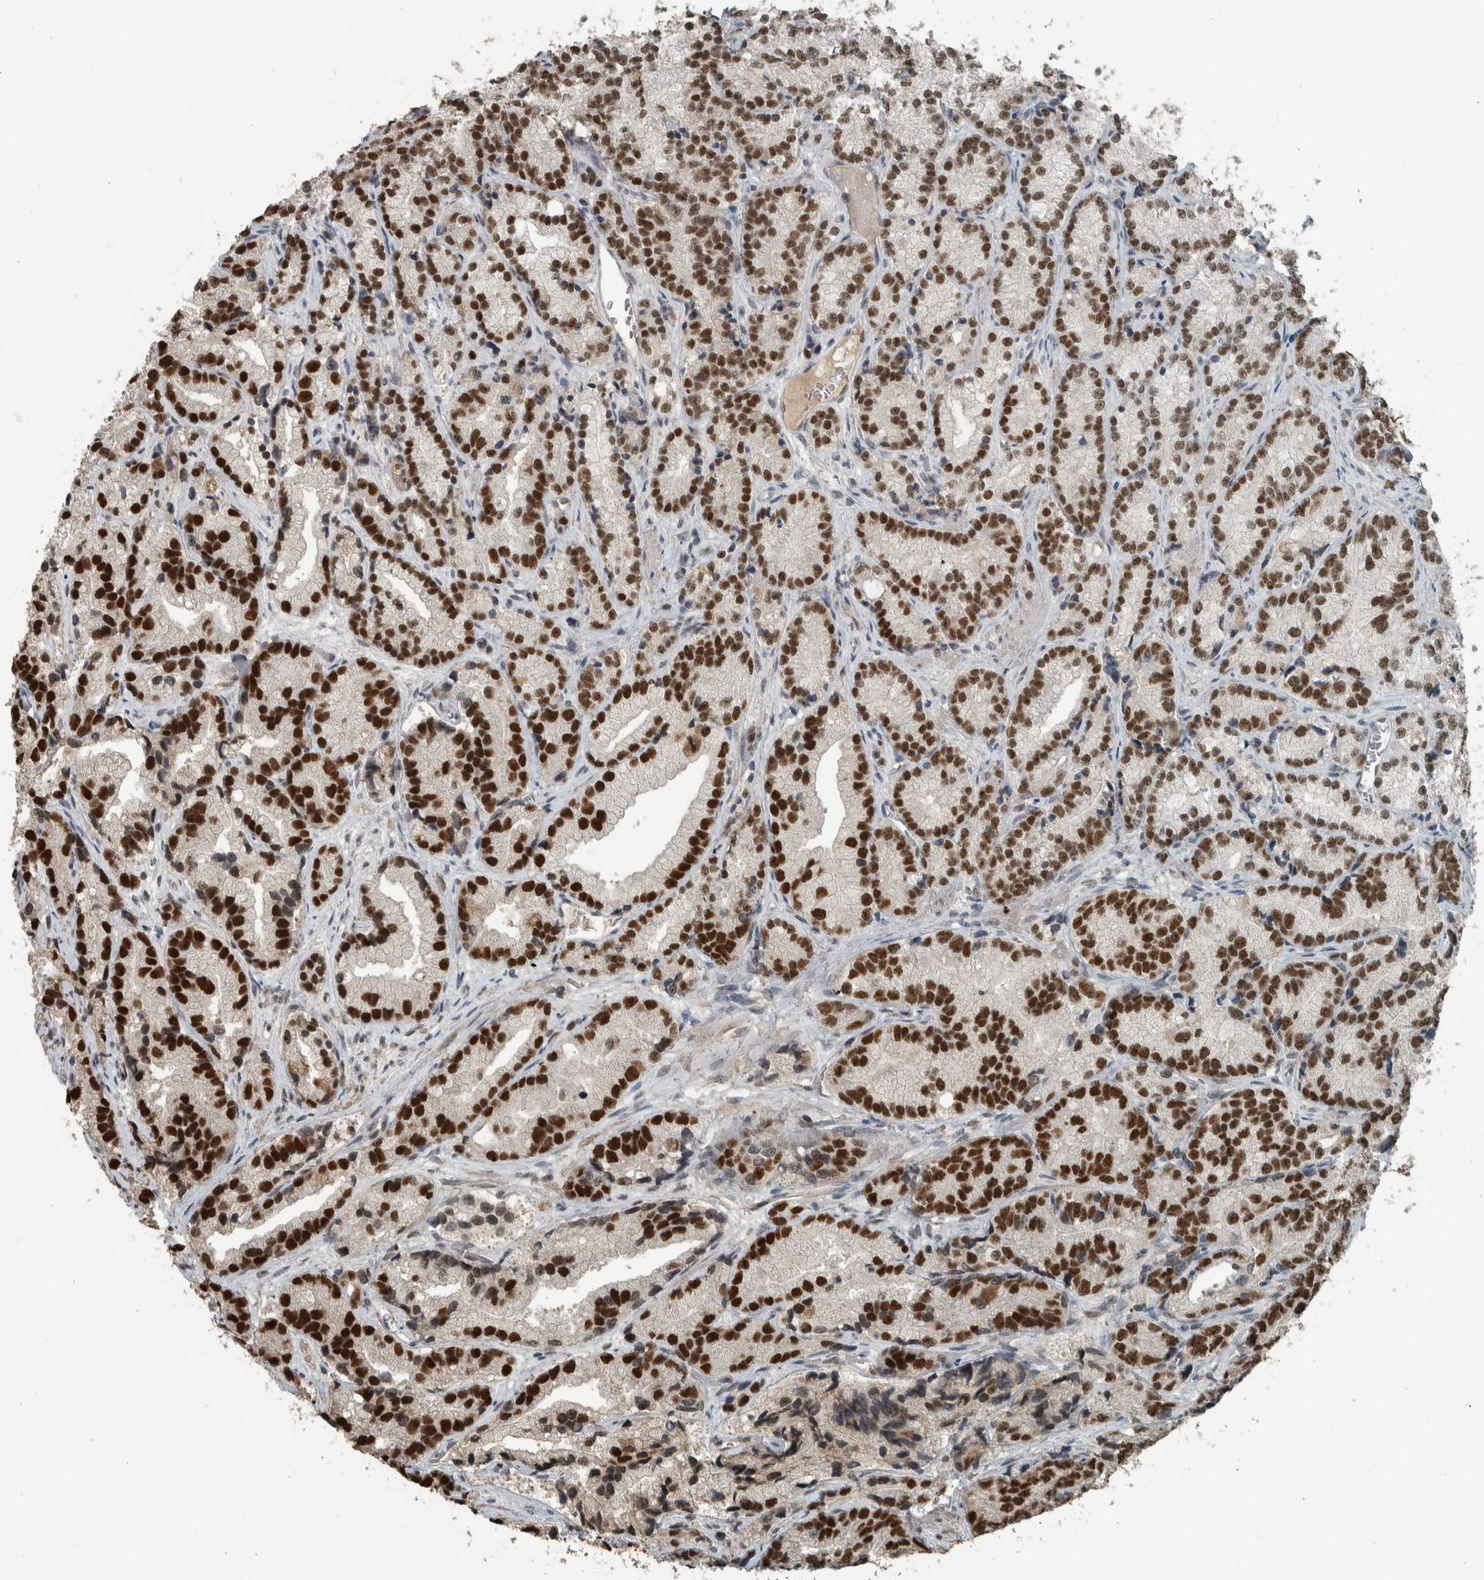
{"staining": {"intensity": "strong", "quantity": ">75%", "location": "nuclear"}, "tissue": "prostate cancer", "cell_type": "Tumor cells", "image_type": "cancer", "snomed": [{"axis": "morphology", "description": "Adenocarcinoma, Low grade"}, {"axis": "topography", "description": "Prostate"}], "caption": "Low-grade adenocarcinoma (prostate) stained with a protein marker exhibits strong staining in tumor cells.", "gene": "ZNF24", "patient": {"sex": "male", "age": 89}}